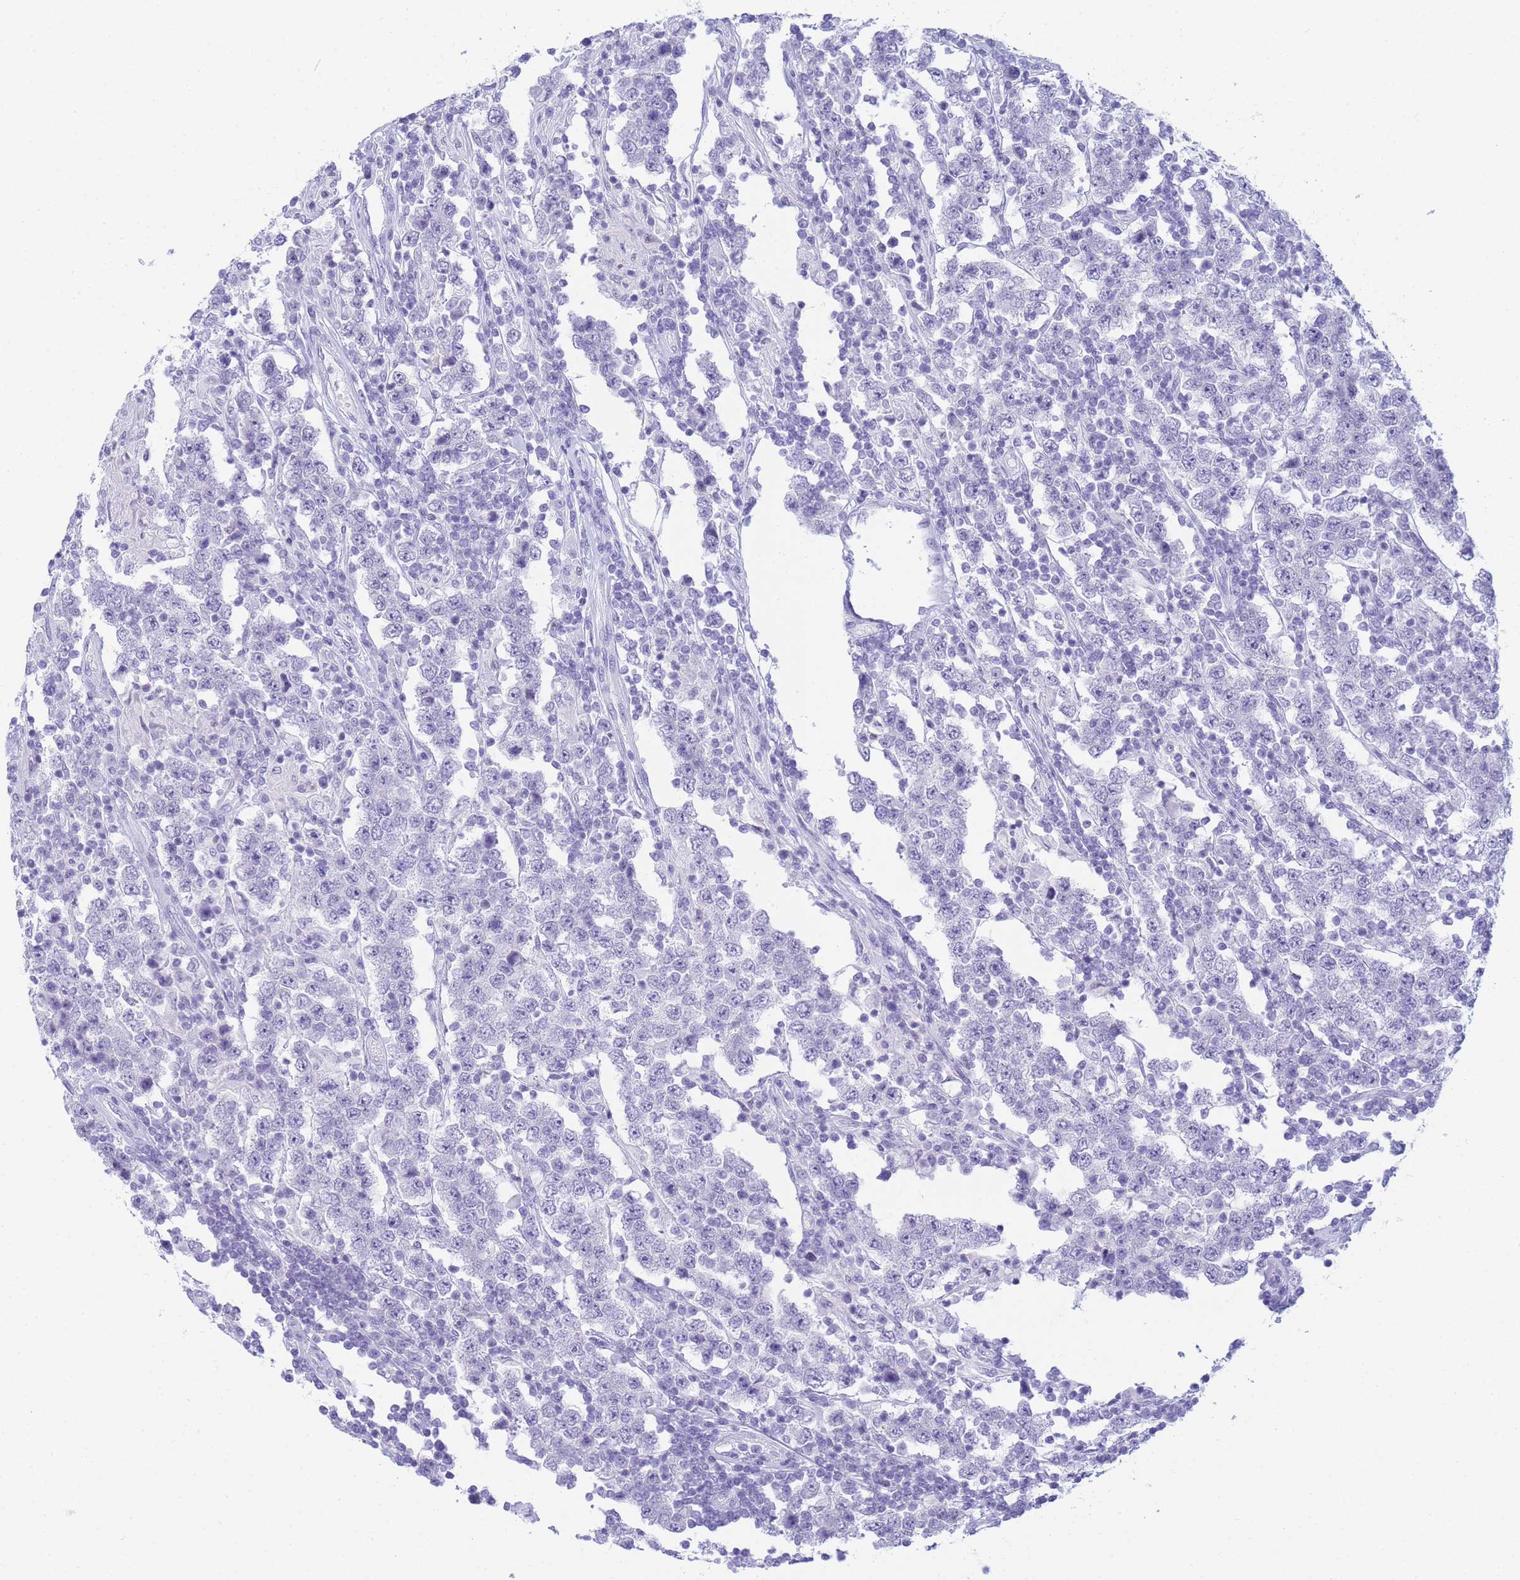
{"staining": {"intensity": "negative", "quantity": "none", "location": "none"}, "tissue": "testis cancer", "cell_type": "Tumor cells", "image_type": "cancer", "snomed": [{"axis": "morphology", "description": "Normal tissue, NOS"}, {"axis": "morphology", "description": "Urothelial carcinoma, High grade"}, {"axis": "morphology", "description": "Seminoma, NOS"}, {"axis": "morphology", "description": "Carcinoma, Embryonal, NOS"}, {"axis": "topography", "description": "Urinary bladder"}, {"axis": "topography", "description": "Testis"}], "caption": "Immunohistochemistry (IHC) photomicrograph of neoplastic tissue: seminoma (testis) stained with DAB displays no significant protein expression in tumor cells.", "gene": "SNX20", "patient": {"sex": "male", "age": 41}}